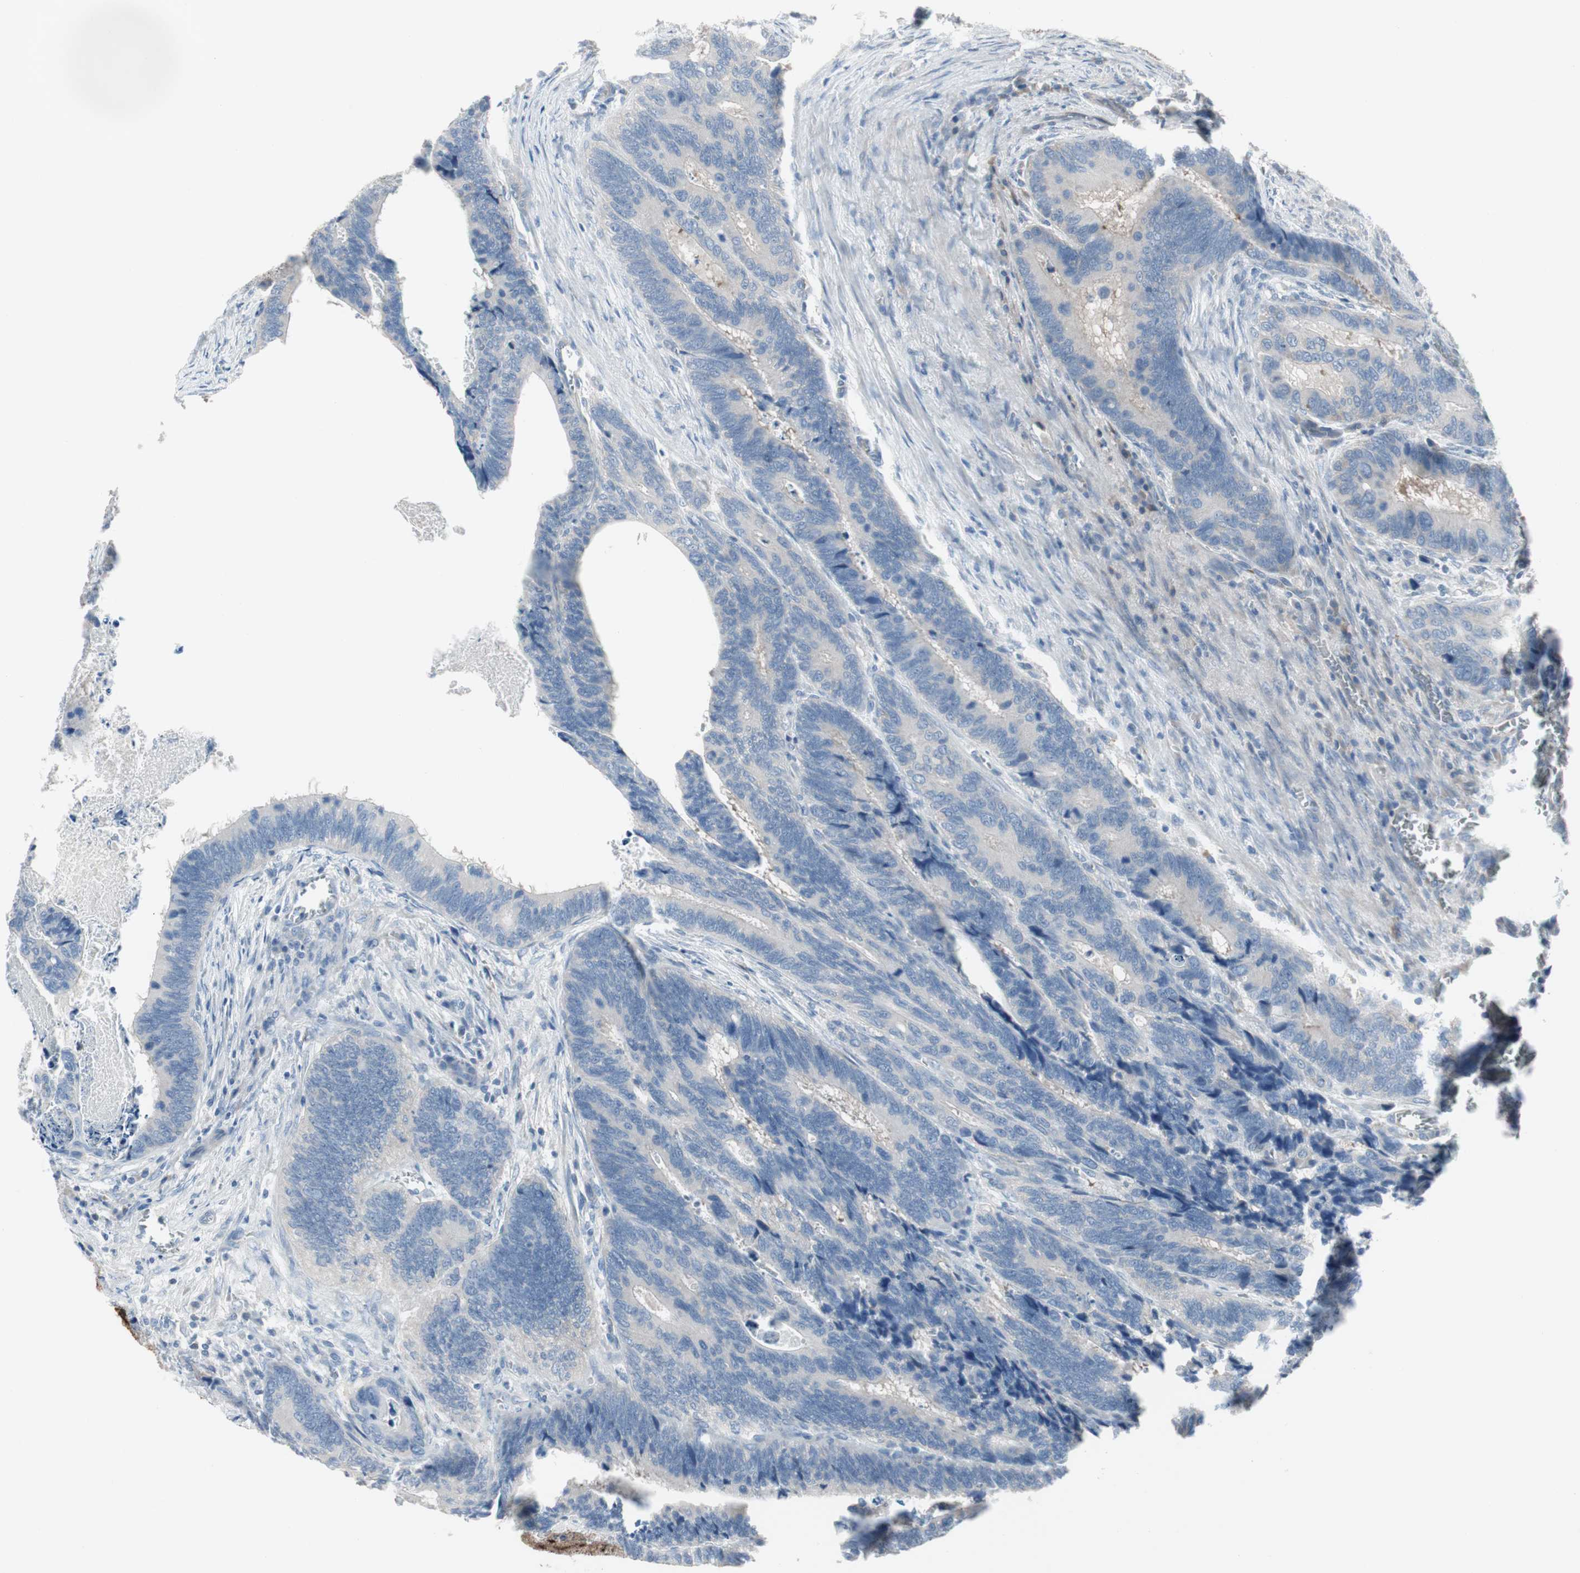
{"staining": {"intensity": "negative", "quantity": "none", "location": "none"}, "tissue": "colorectal cancer", "cell_type": "Tumor cells", "image_type": "cancer", "snomed": [{"axis": "morphology", "description": "Adenocarcinoma, NOS"}, {"axis": "topography", "description": "Colon"}], "caption": "IHC image of adenocarcinoma (colorectal) stained for a protein (brown), which shows no expression in tumor cells. Nuclei are stained in blue.", "gene": "PIGR", "patient": {"sex": "male", "age": 72}}